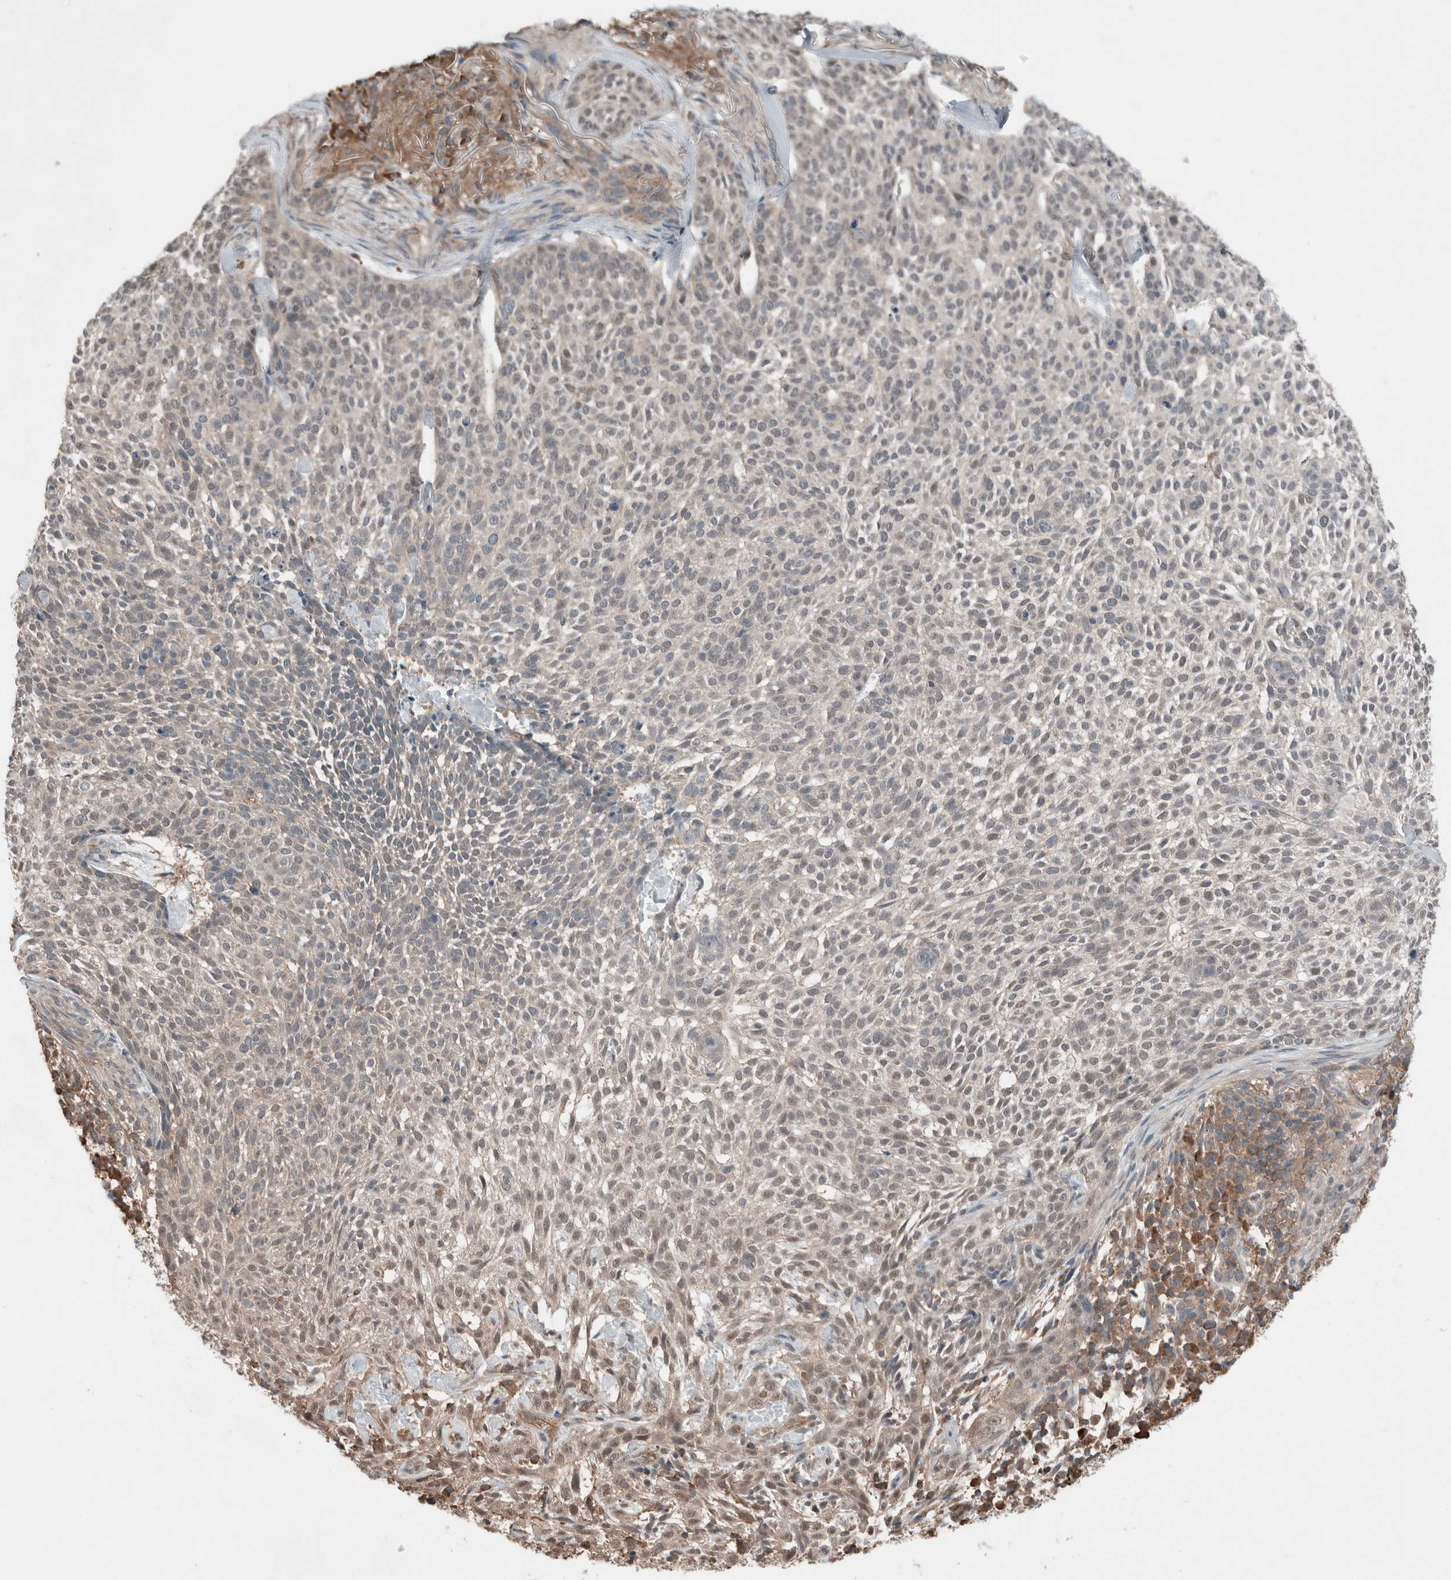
{"staining": {"intensity": "weak", "quantity": "<25%", "location": "cytoplasmic/membranous,nuclear"}, "tissue": "skin cancer", "cell_type": "Tumor cells", "image_type": "cancer", "snomed": [{"axis": "morphology", "description": "Basal cell carcinoma"}, {"axis": "topography", "description": "Skin"}], "caption": "This micrograph is of skin cancer stained with IHC to label a protein in brown with the nuclei are counter-stained blue. There is no positivity in tumor cells.", "gene": "KLK14", "patient": {"sex": "female", "age": 64}}